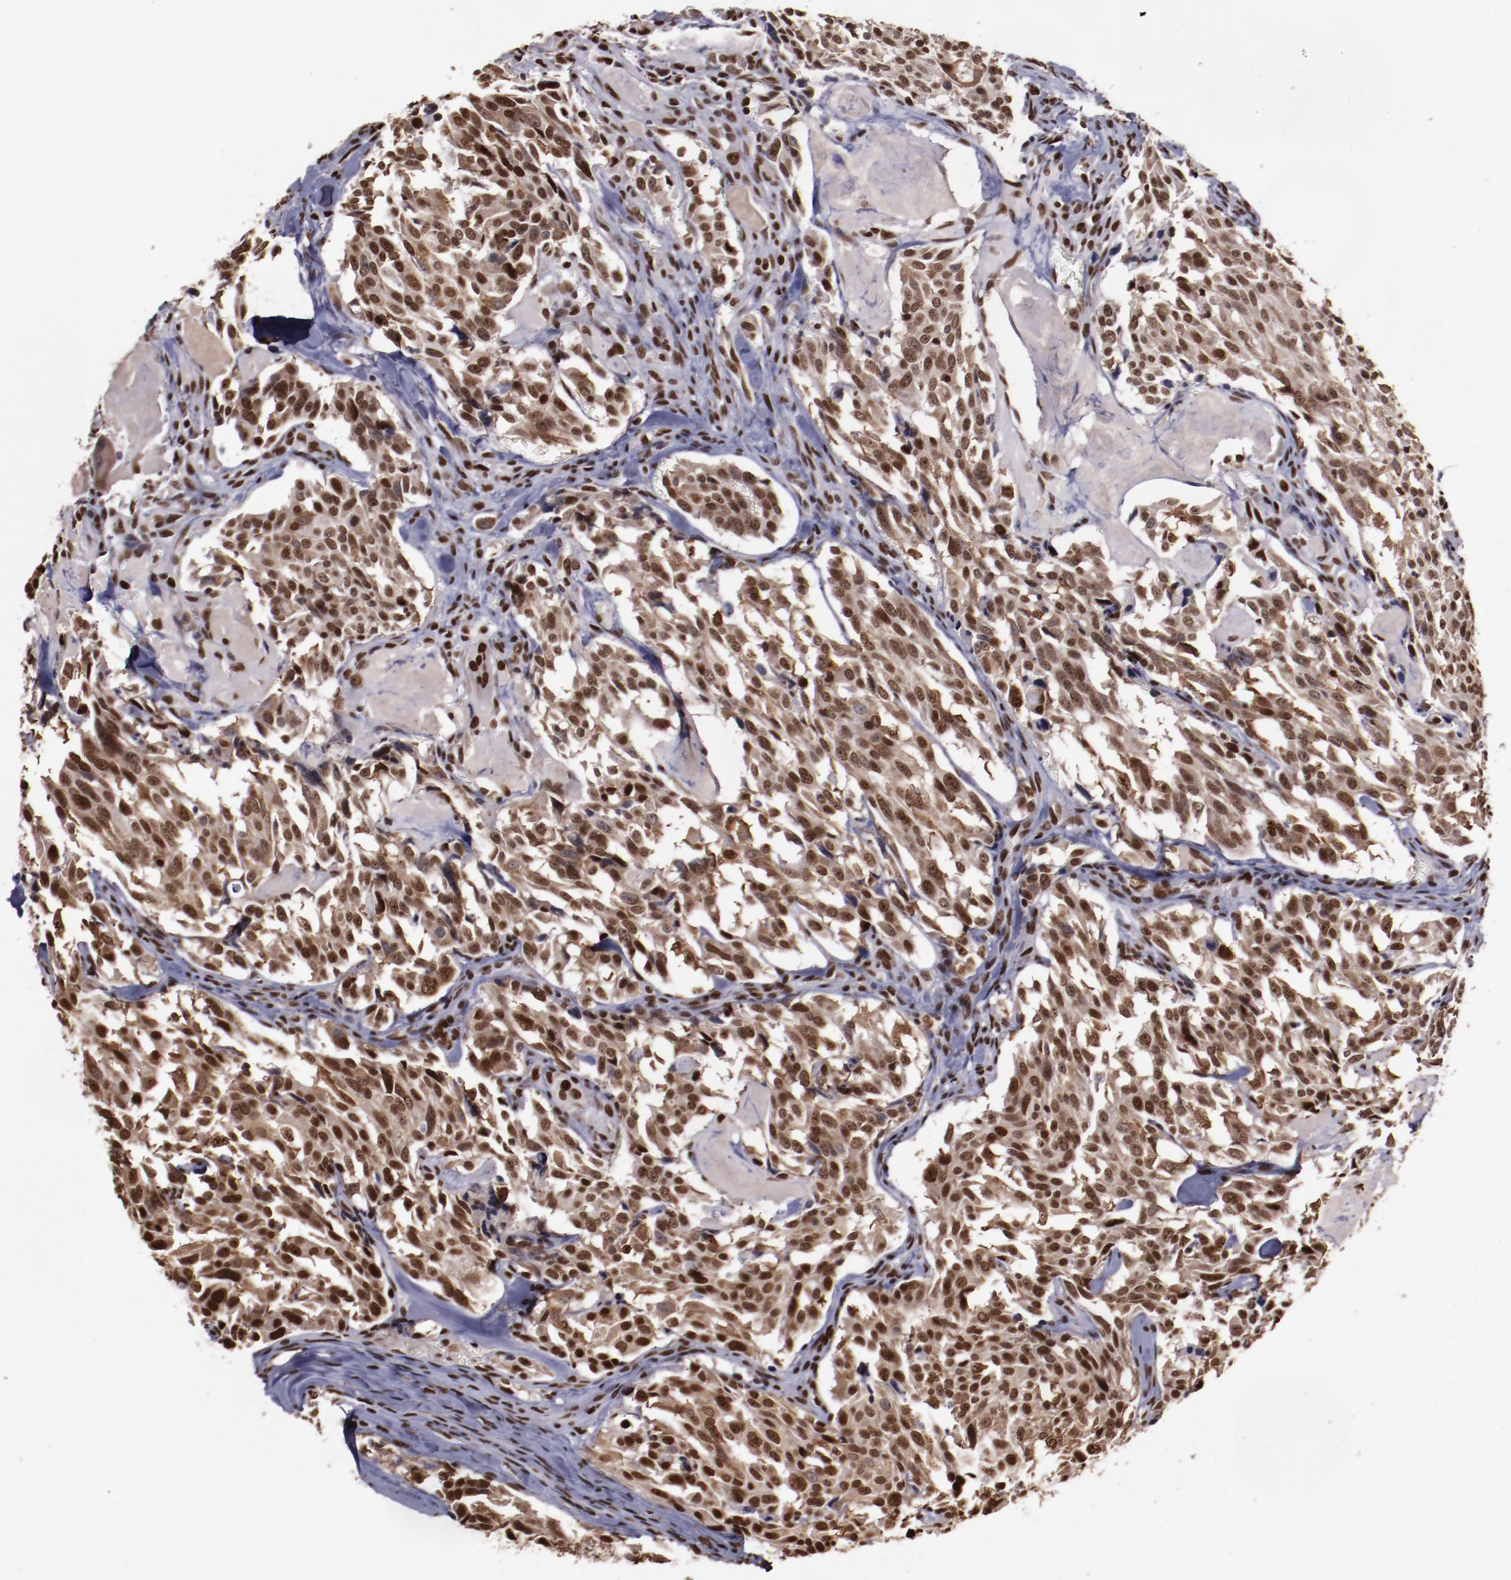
{"staining": {"intensity": "moderate", "quantity": ">75%", "location": "cytoplasmic/membranous,nuclear"}, "tissue": "thyroid cancer", "cell_type": "Tumor cells", "image_type": "cancer", "snomed": [{"axis": "morphology", "description": "Carcinoma, NOS"}, {"axis": "morphology", "description": "Carcinoid, malignant, NOS"}, {"axis": "topography", "description": "Thyroid gland"}], "caption": "About >75% of tumor cells in thyroid cancer (carcinoma) display moderate cytoplasmic/membranous and nuclear protein expression as visualized by brown immunohistochemical staining.", "gene": "APEX1", "patient": {"sex": "male", "age": 33}}